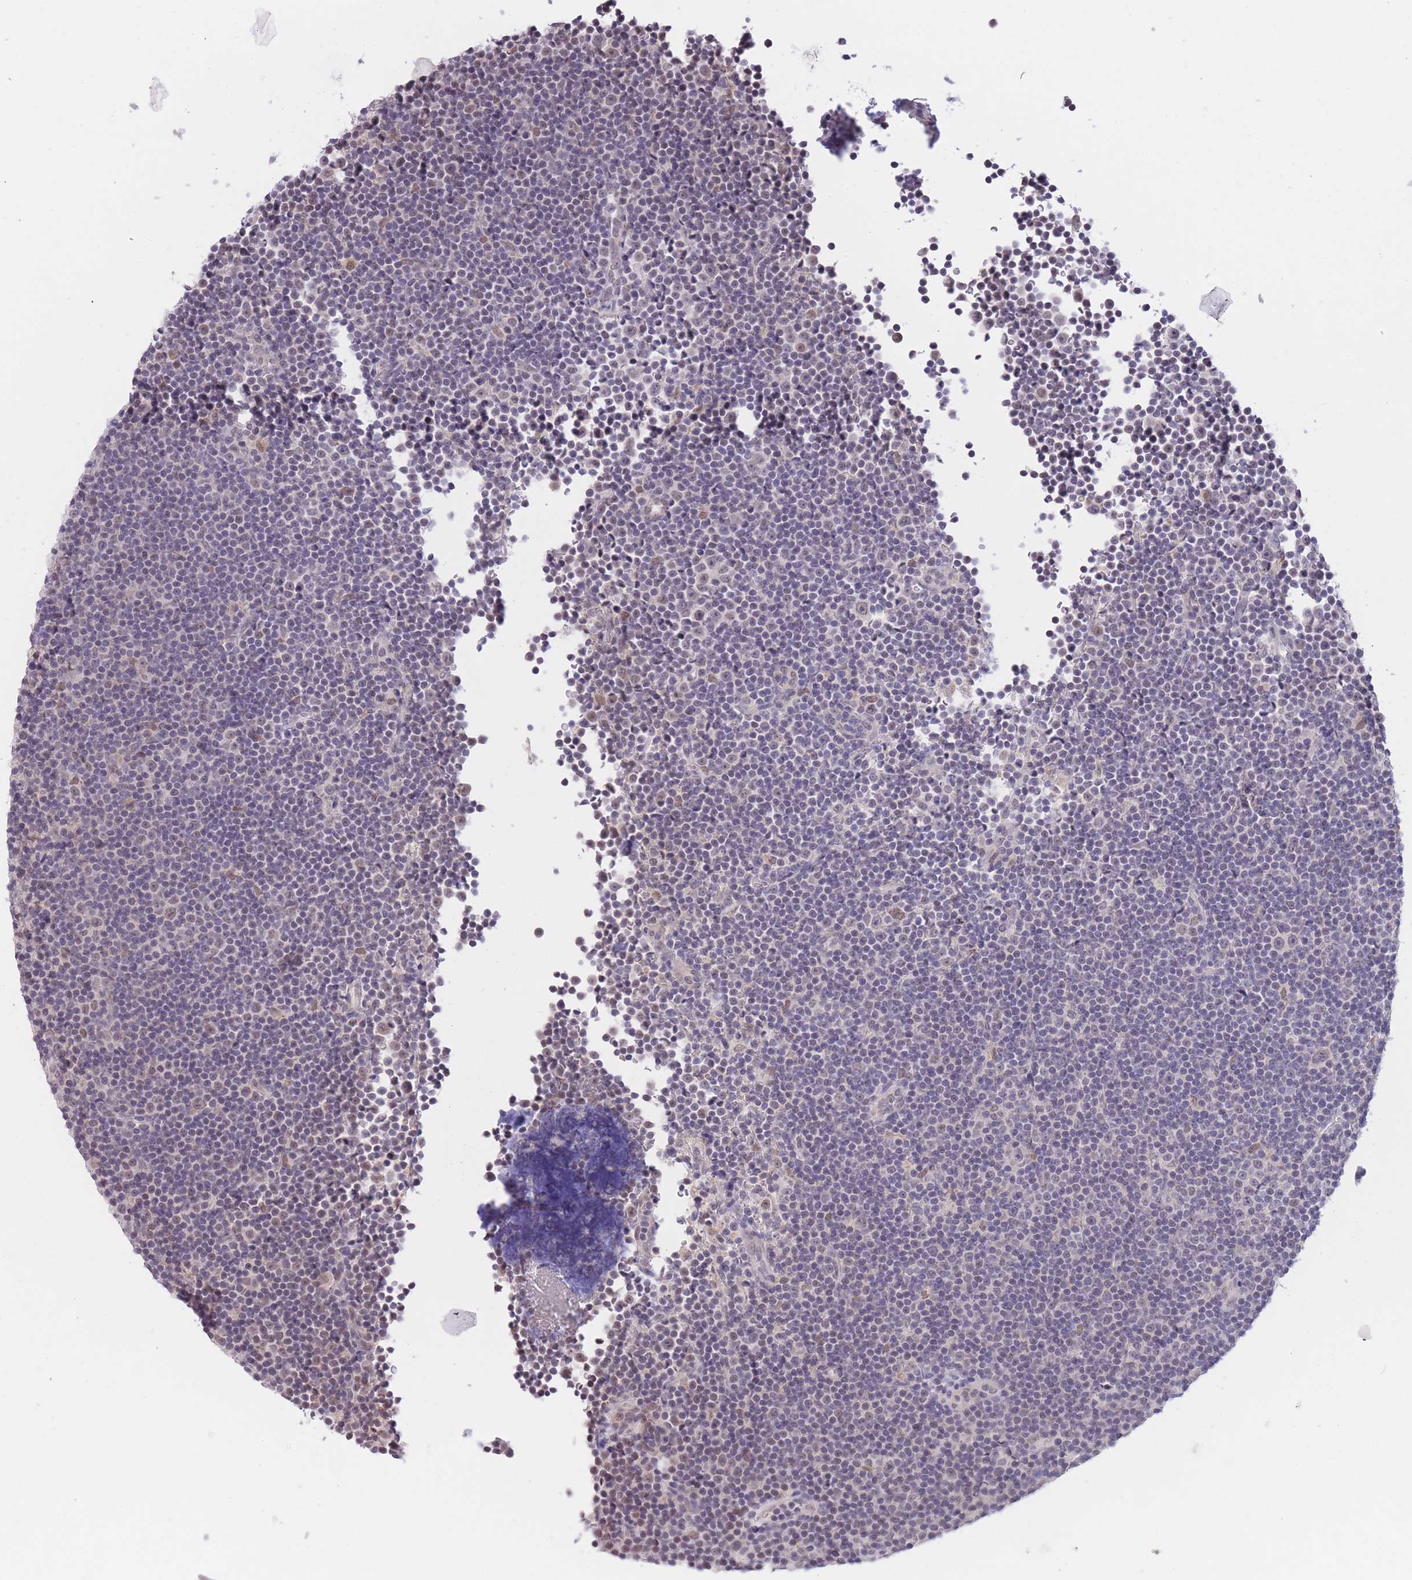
{"staining": {"intensity": "weak", "quantity": "<25%", "location": "nuclear"}, "tissue": "lymphoma", "cell_type": "Tumor cells", "image_type": "cancer", "snomed": [{"axis": "morphology", "description": "Malignant lymphoma, non-Hodgkin's type, Low grade"}, {"axis": "topography", "description": "Lymph node"}], "caption": "An image of malignant lymphoma, non-Hodgkin's type (low-grade) stained for a protein shows no brown staining in tumor cells.", "gene": "GOLGA6L25", "patient": {"sex": "female", "age": 67}}